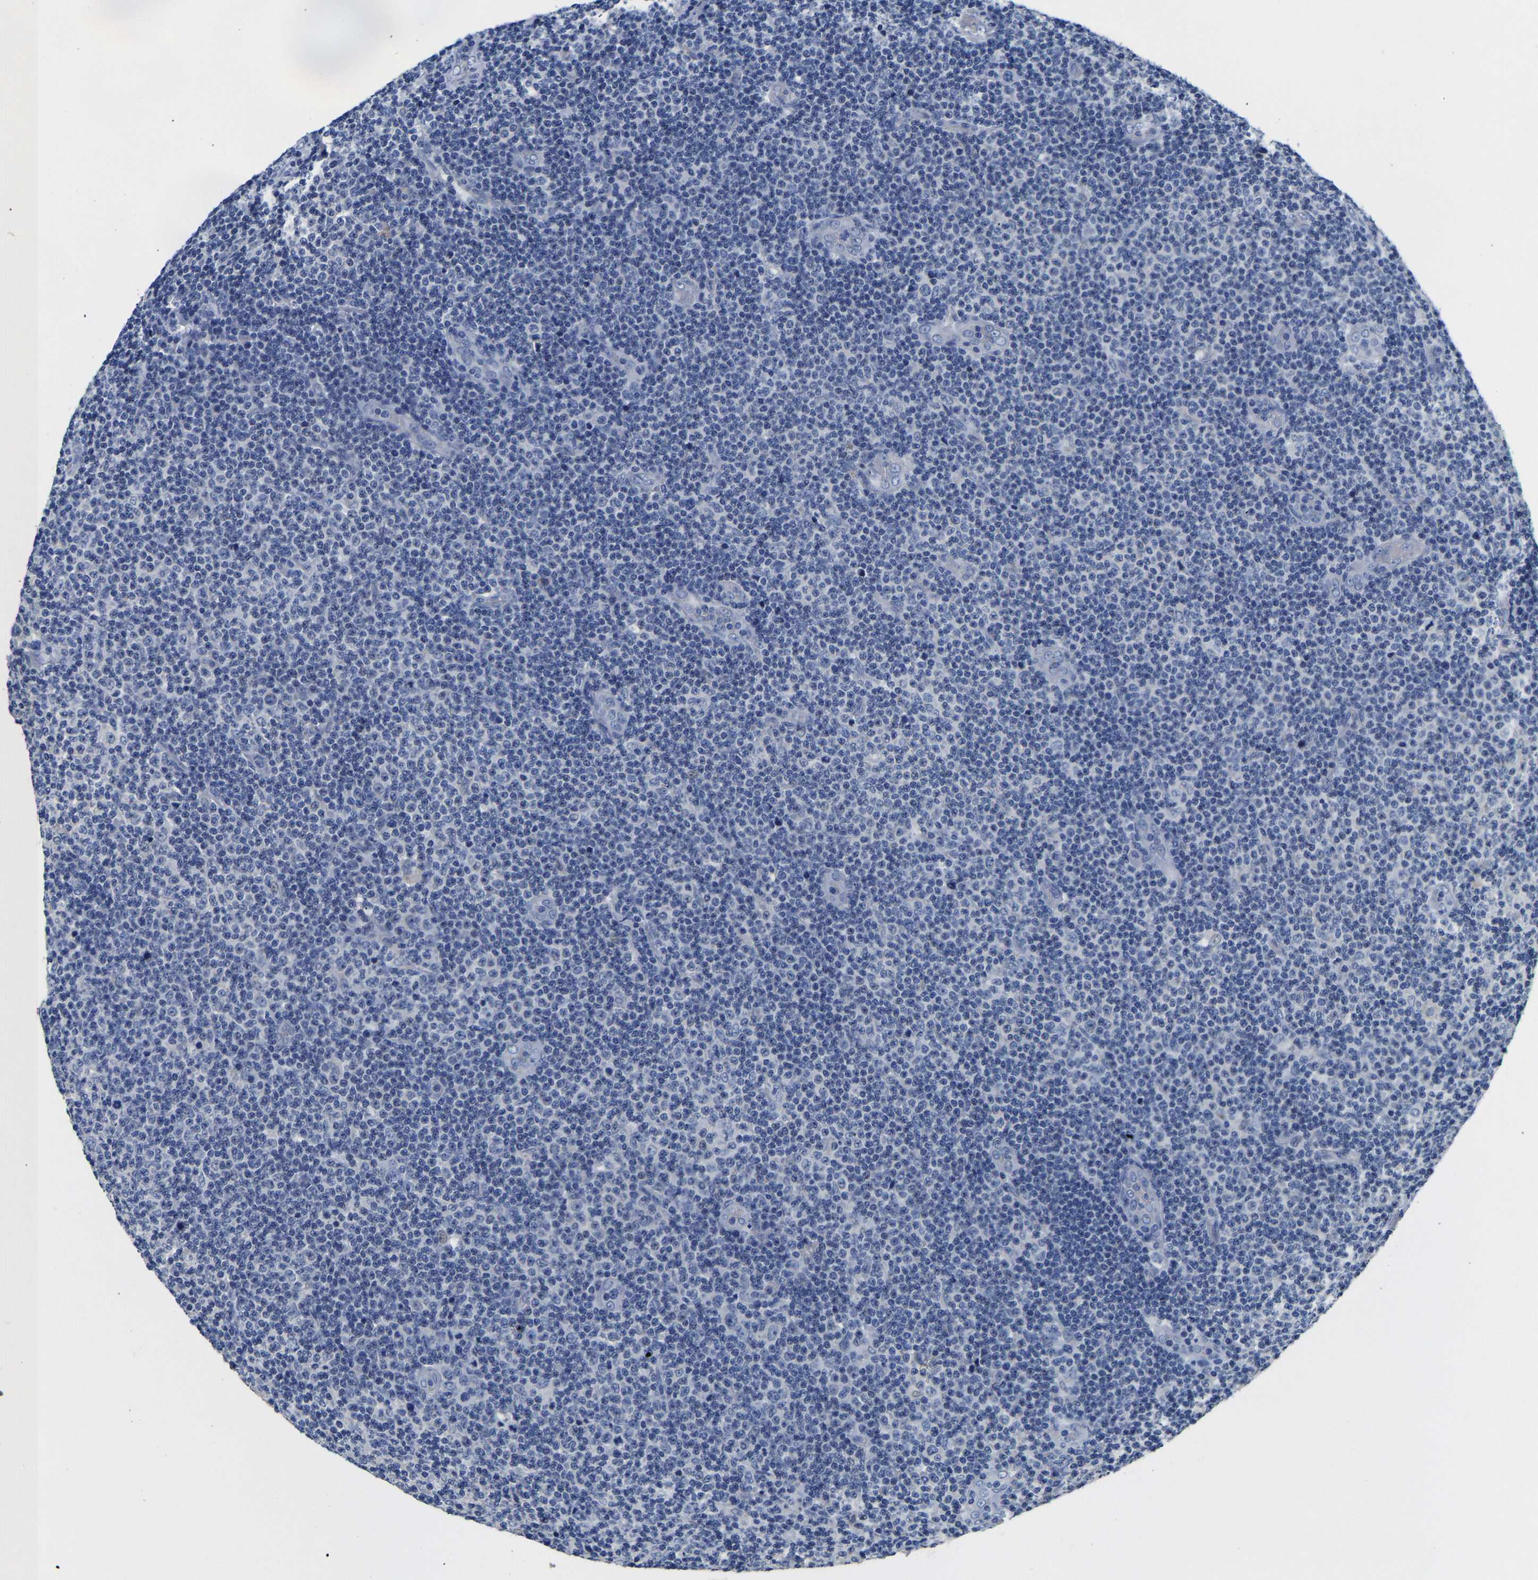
{"staining": {"intensity": "negative", "quantity": "none", "location": "none"}, "tissue": "lymphoma", "cell_type": "Tumor cells", "image_type": "cancer", "snomed": [{"axis": "morphology", "description": "Malignant lymphoma, non-Hodgkin's type, Low grade"}, {"axis": "topography", "description": "Lymph node"}], "caption": "Human lymphoma stained for a protein using IHC demonstrates no positivity in tumor cells.", "gene": "PCK2", "patient": {"sex": "male", "age": 83}}